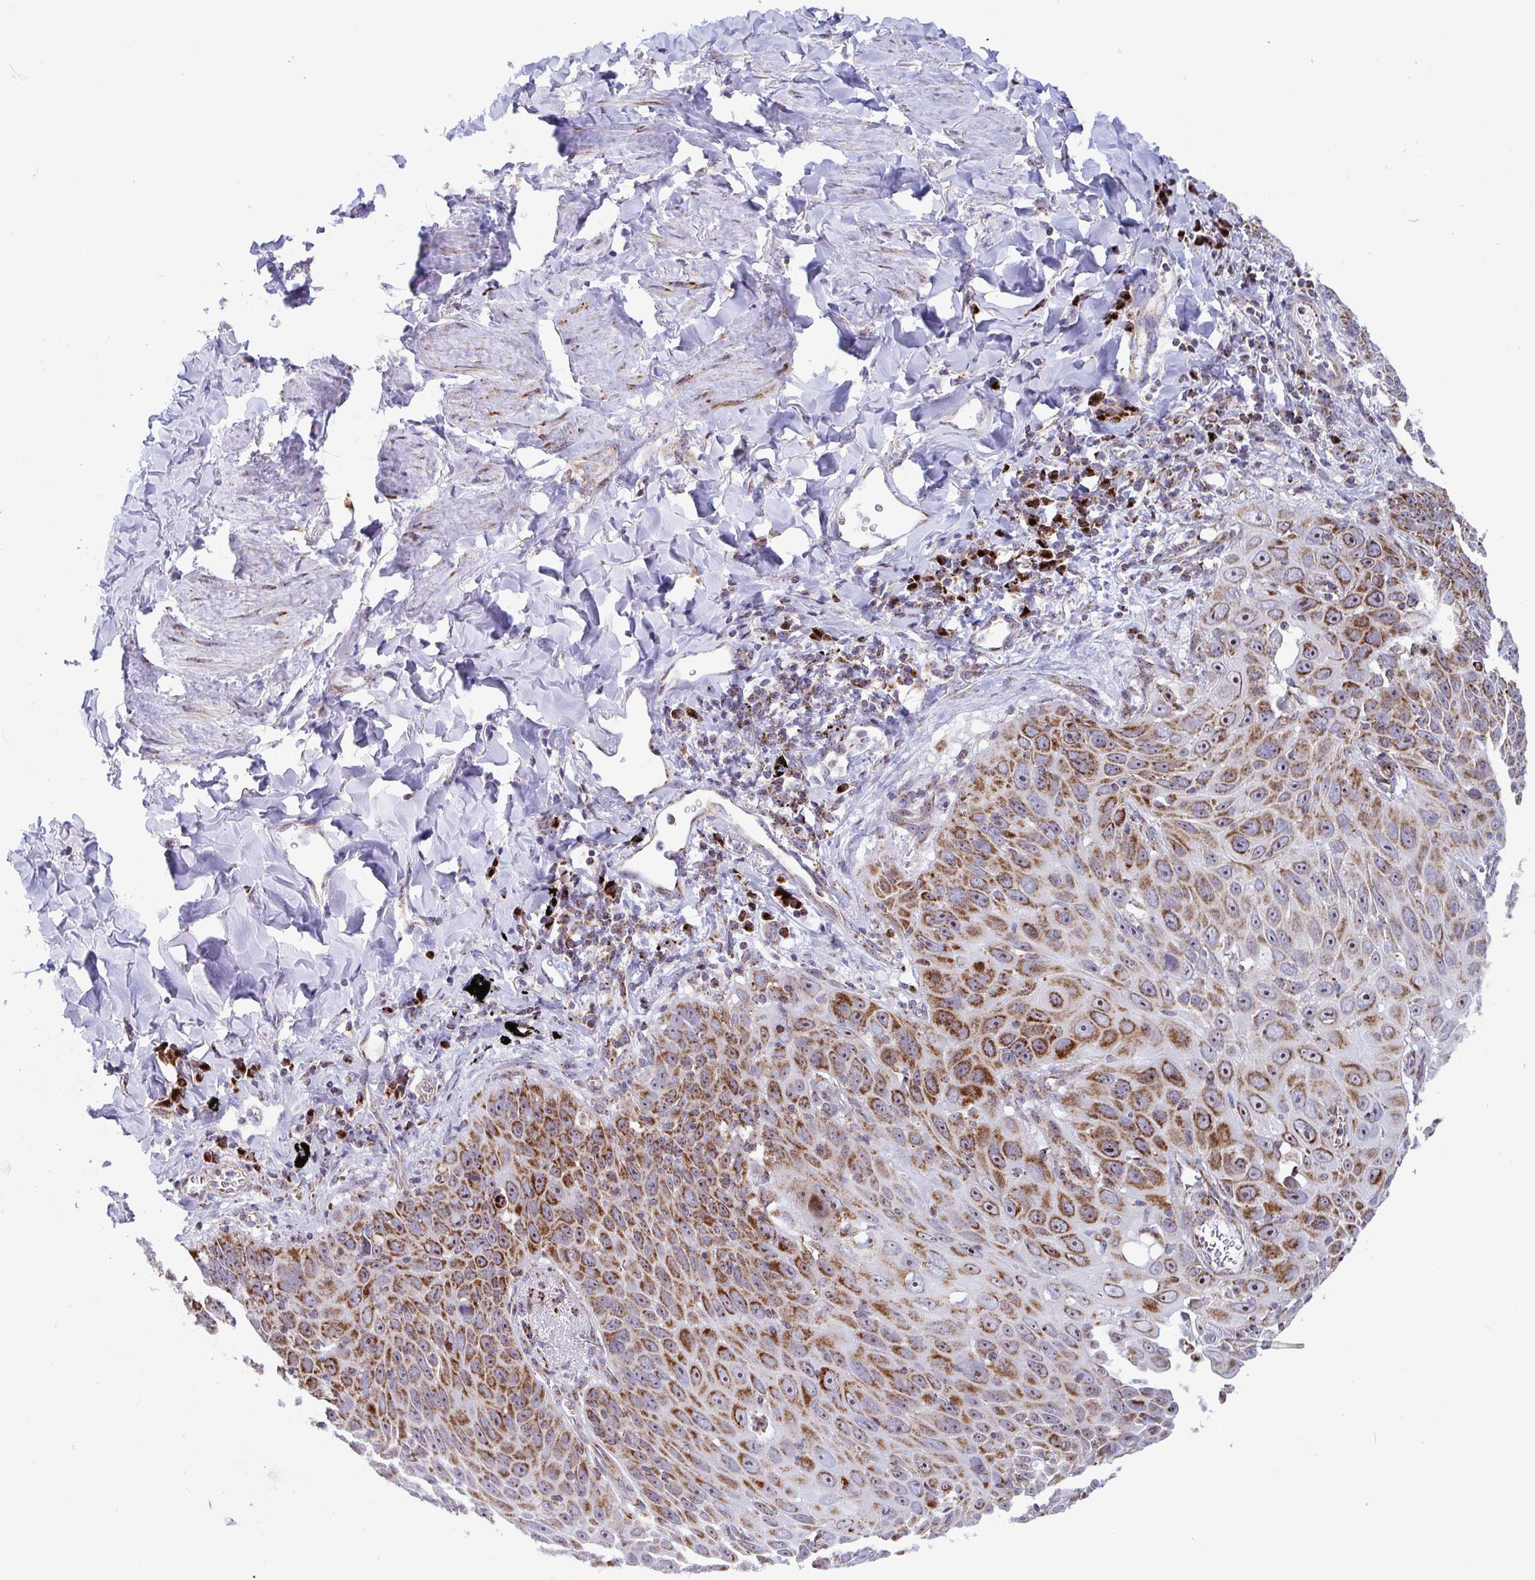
{"staining": {"intensity": "moderate", "quantity": ">75%", "location": "cytoplasmic/membranous"}, "tissue": "lung cancer", "cell_type": "Tumor cells", "image_type": "cancer", "snomed": [{"axis": "morphology", "description": "Squamous cell carcinoma, NOS"}, {"axis": "morphology", "description": "Squamous cell carcinoma, metastatic, NOS"}, {"axis": "topography", "description": "Lymph node"}, {"axis": "topography", "description": "Lung"}], "caption": "Human lung cancer stained with a brown dye demonstrates moderate cytoplasmic/membranous positive staining in approximately >75% of tumor cells.", "gene": "ATP5MJ", "patient": {"sex": "female", "age": 62}}